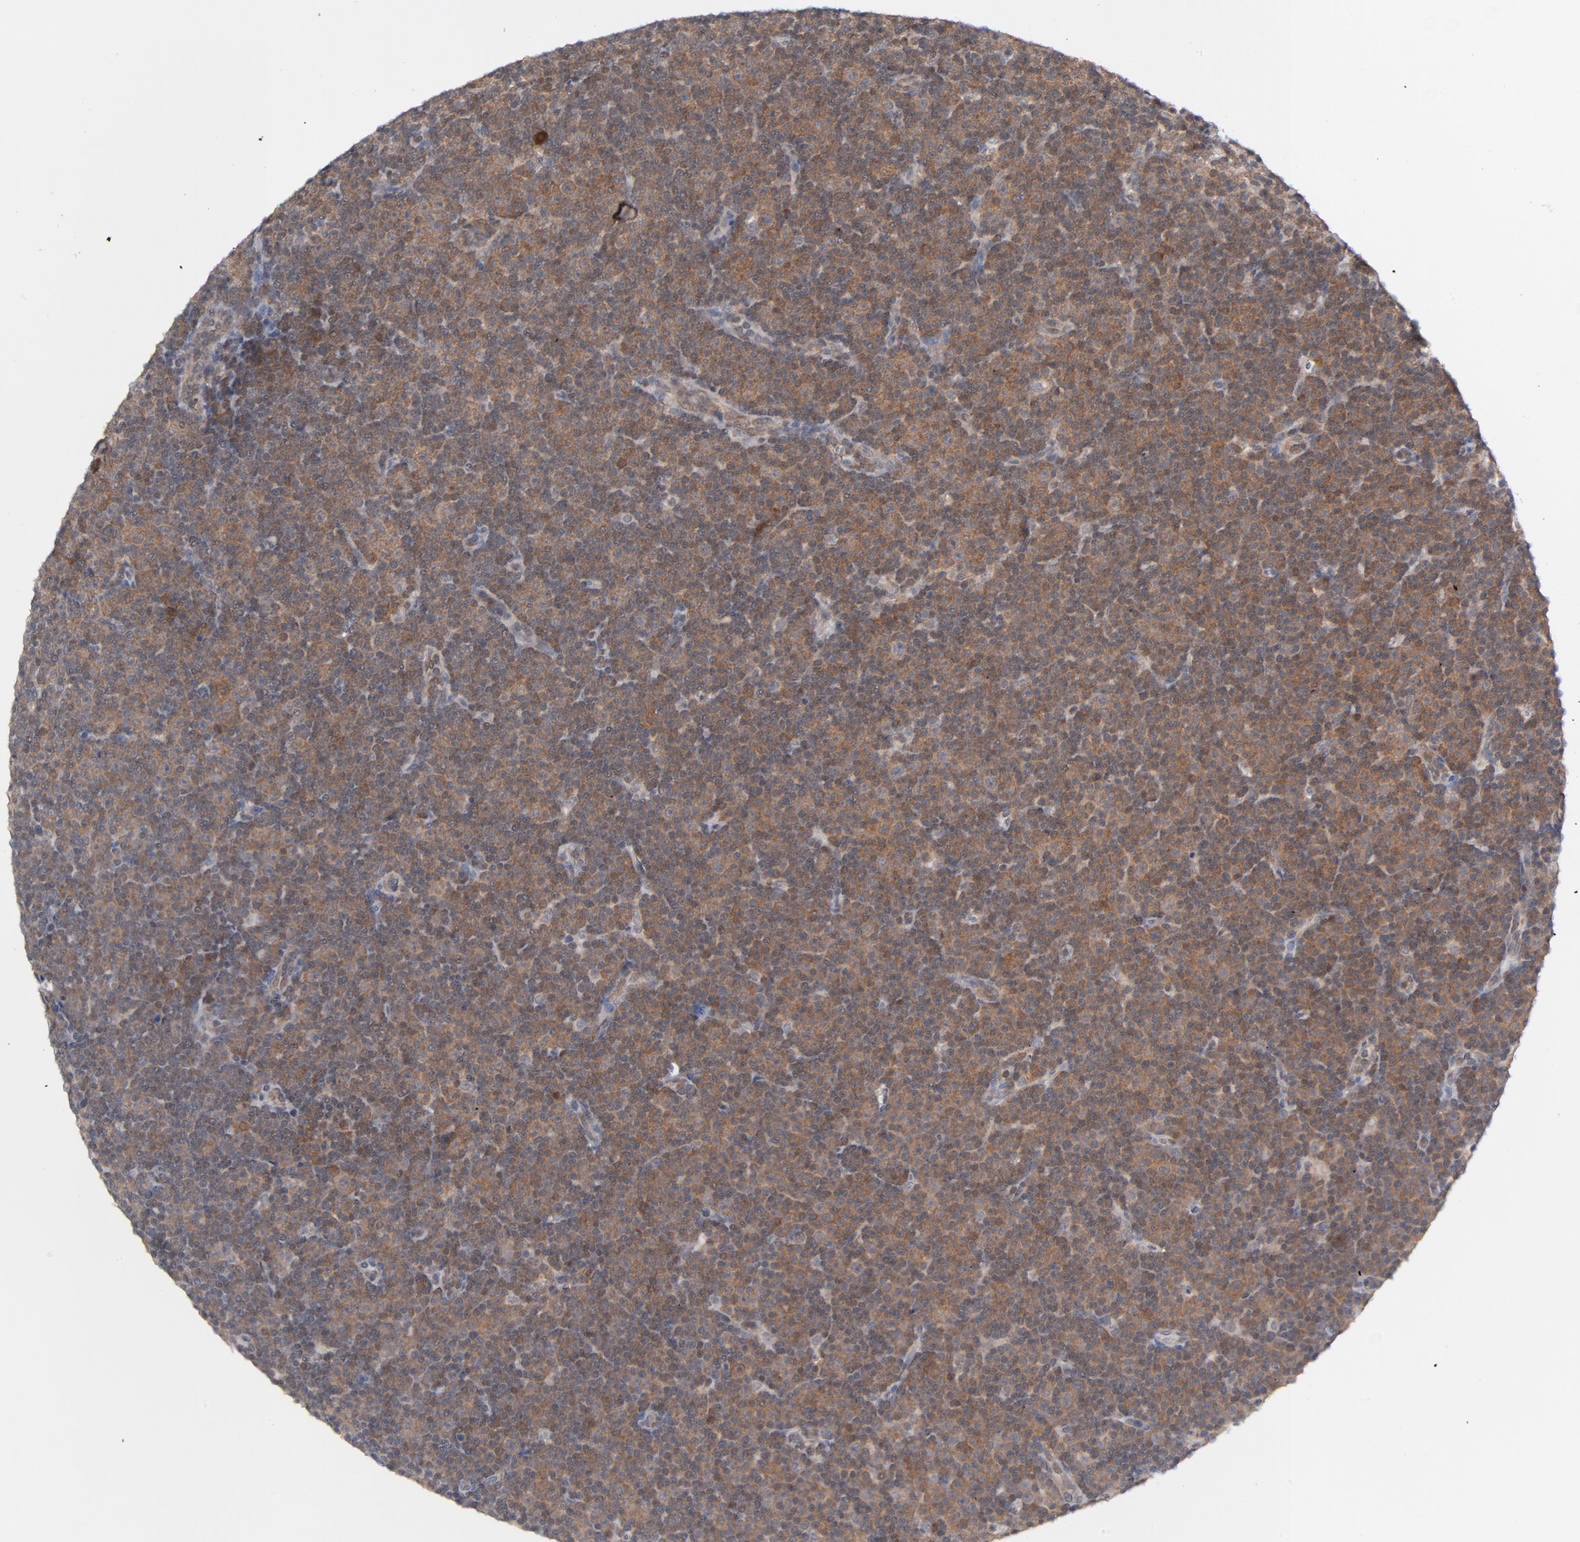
{"staining": {"intensity": "moderate", "quantity": ">75%", "location": "cytoplasmic/membranous"}, "tissue": "lymphoma", "cell_type": "Tumor cells", "image_type": "cancer", "snomed": [{"axis": "morphology", "description": "Malignant lymphoma, non-Hodgkin's type, Low grade"}, {"axis": "topography", "description": "Lymph node"}], "caption": "IHC (DAB) staining of malignant lymphoma, non-Hodgkin's type (low-grade) exhibits moderate cytoplasmic/membranous protein positivity in about >75% of tumor cells.", "gene": "RPS6KB1", "patient": {"sex": "female", "age": 67}}